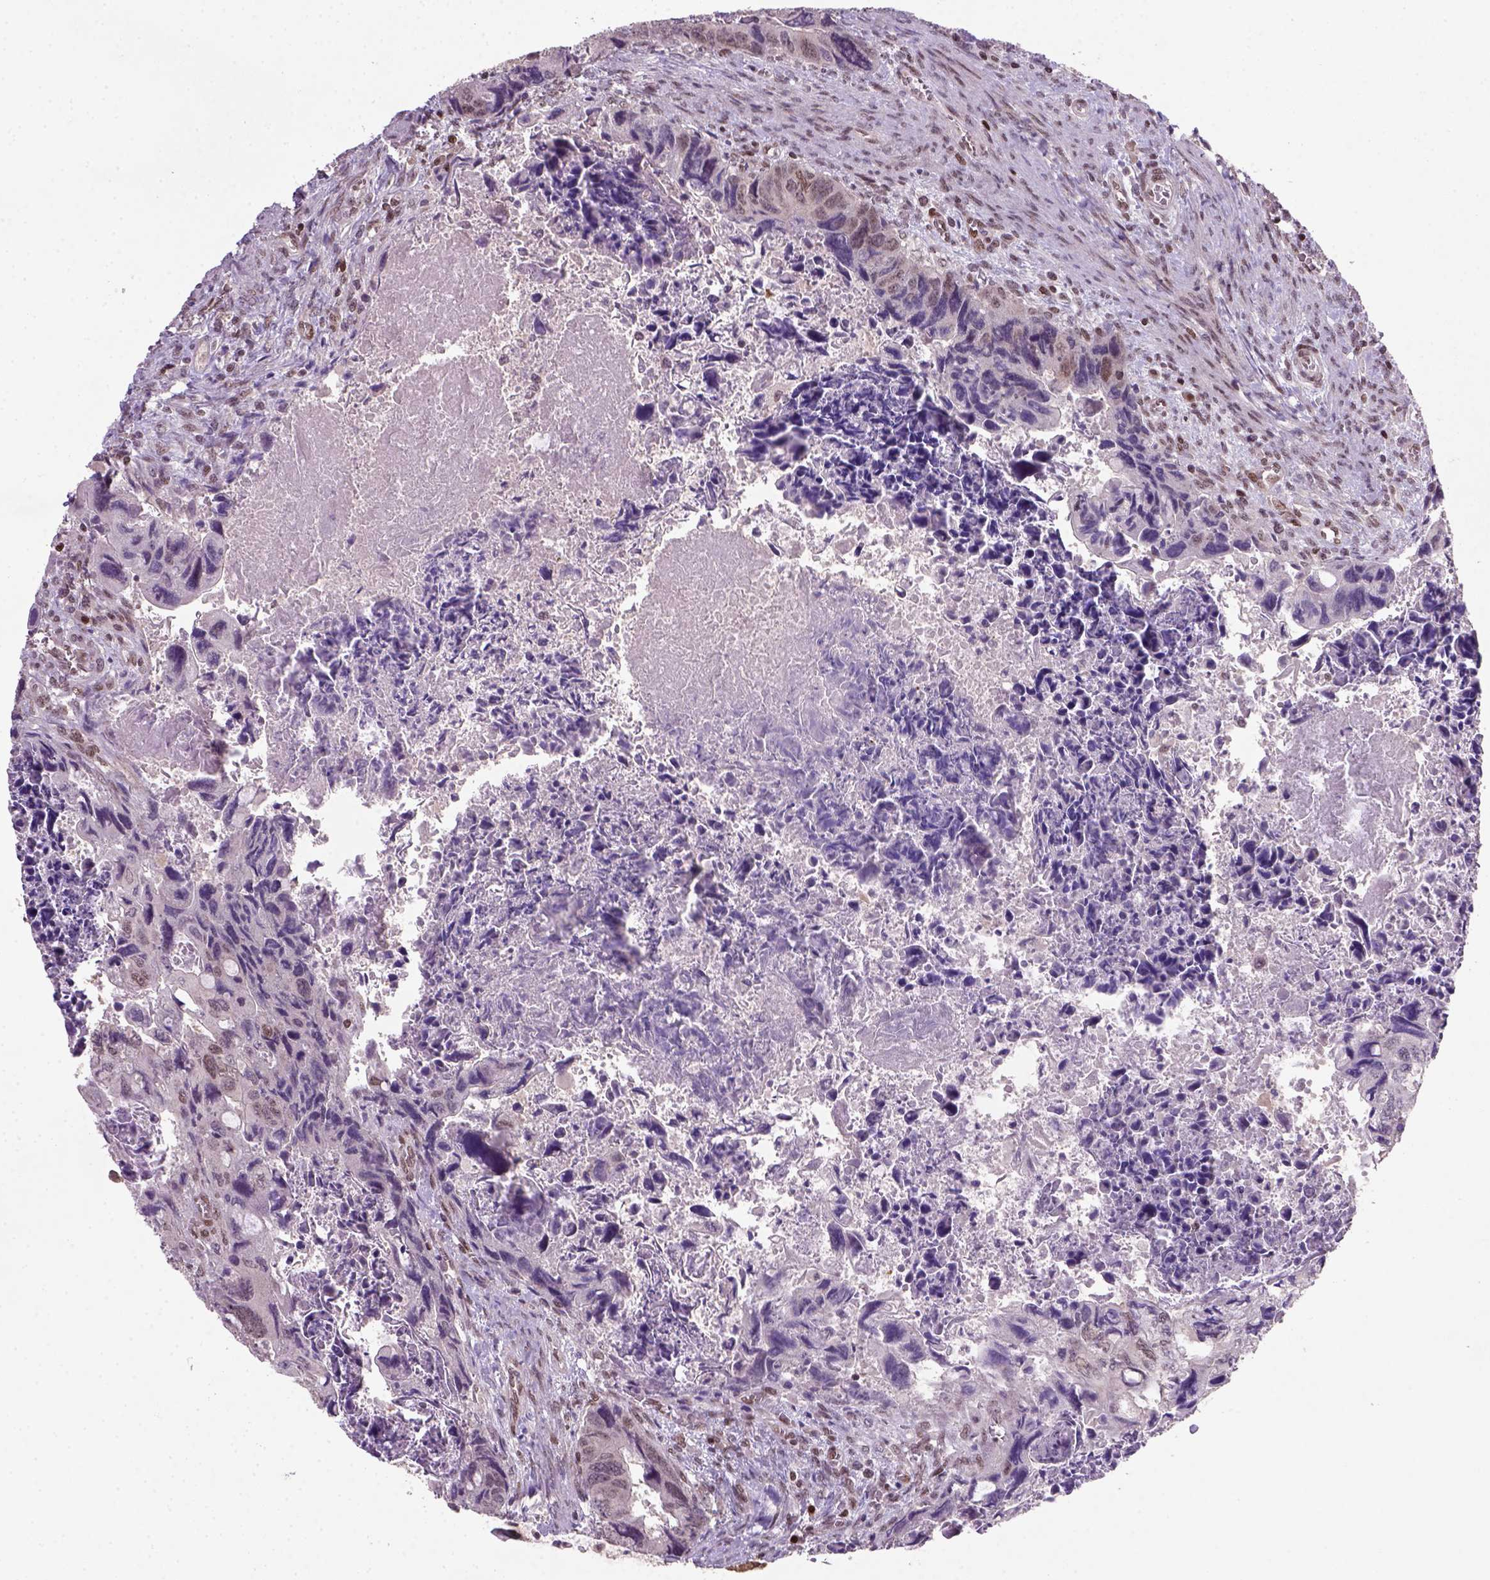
{"staining": {"intensity": "weak", "quantity": "<25%", "location": "nuclear"}, "tissue": "colorectal cancer", "cell_type": "Tumor cells", "image_type": "cancer", "snomed": [{"axis": "morphology", "description": "Adenocarcinoma, NOS"}, {"axis": "topography", "description": "Rectum"}], "caption": "Immunohistochemical staining of human colorectal cancer (adenocarcinoma) displays no significant staining in tumor cells.", "gene": "MGMT", "patient": {"sex": "male", "age": 62}}